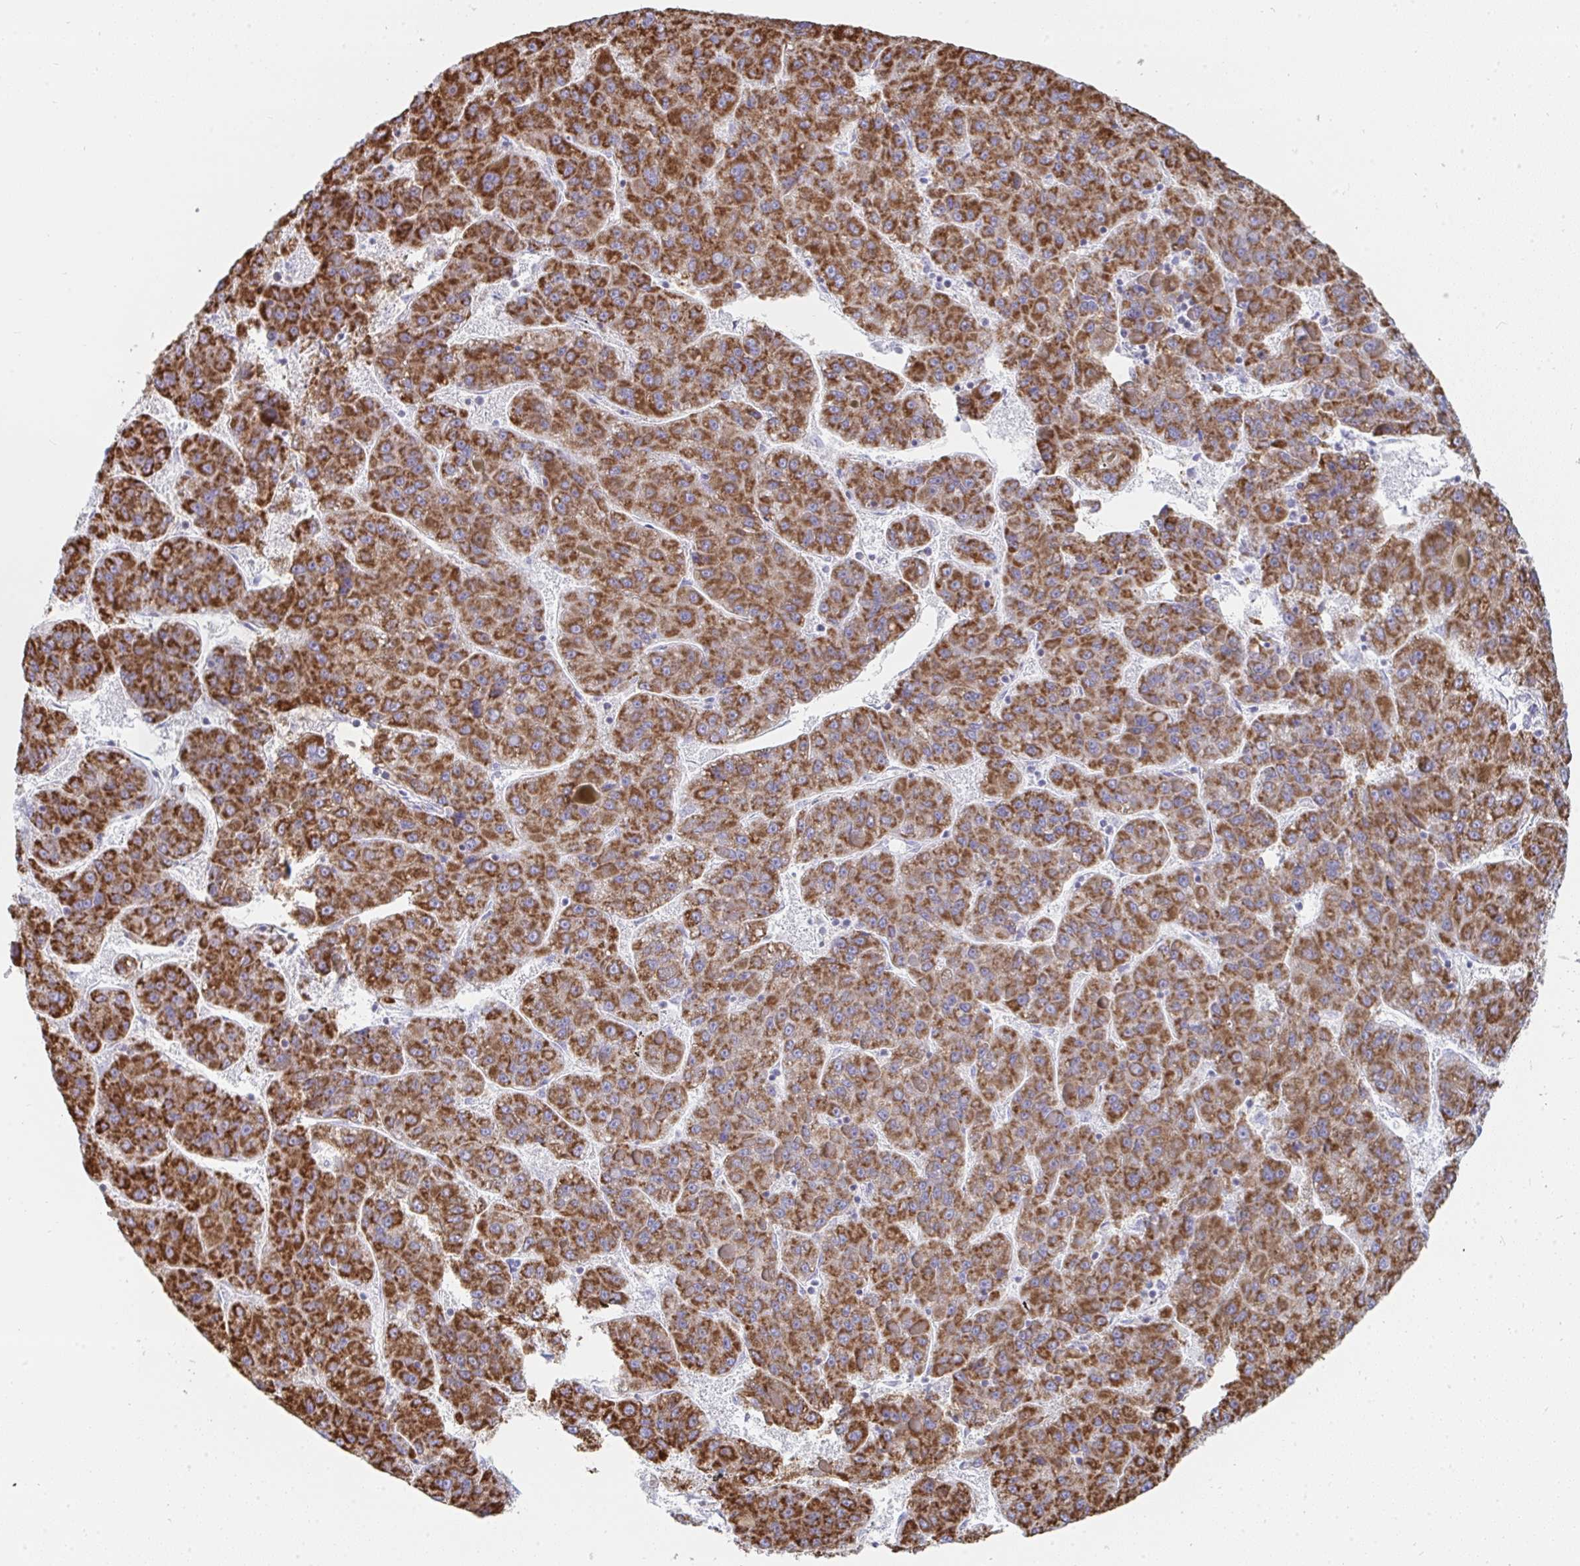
{"staining": {"intensity": "strong", "quantity": ">75%", "location": "cytoplasmic/membranous"}, "tissue": "liver cancer", "cell_type": "Tumor cells", "image_type": "cancer", "snomed": [{"axis": "morphology", "description": "Carcinoma, Hepatocellular, NOS"}, {"axis": "topography", "description": "Liver"}], "caption": "Liver hepatocellular carcinoma stained with immunohistochemistry (IHC) exhibits strong cytoplasmic/membranous expression in about >75% of tumor cells.", "gene": "AIFM1", "patient": {"sex": "female", "age": 82}}